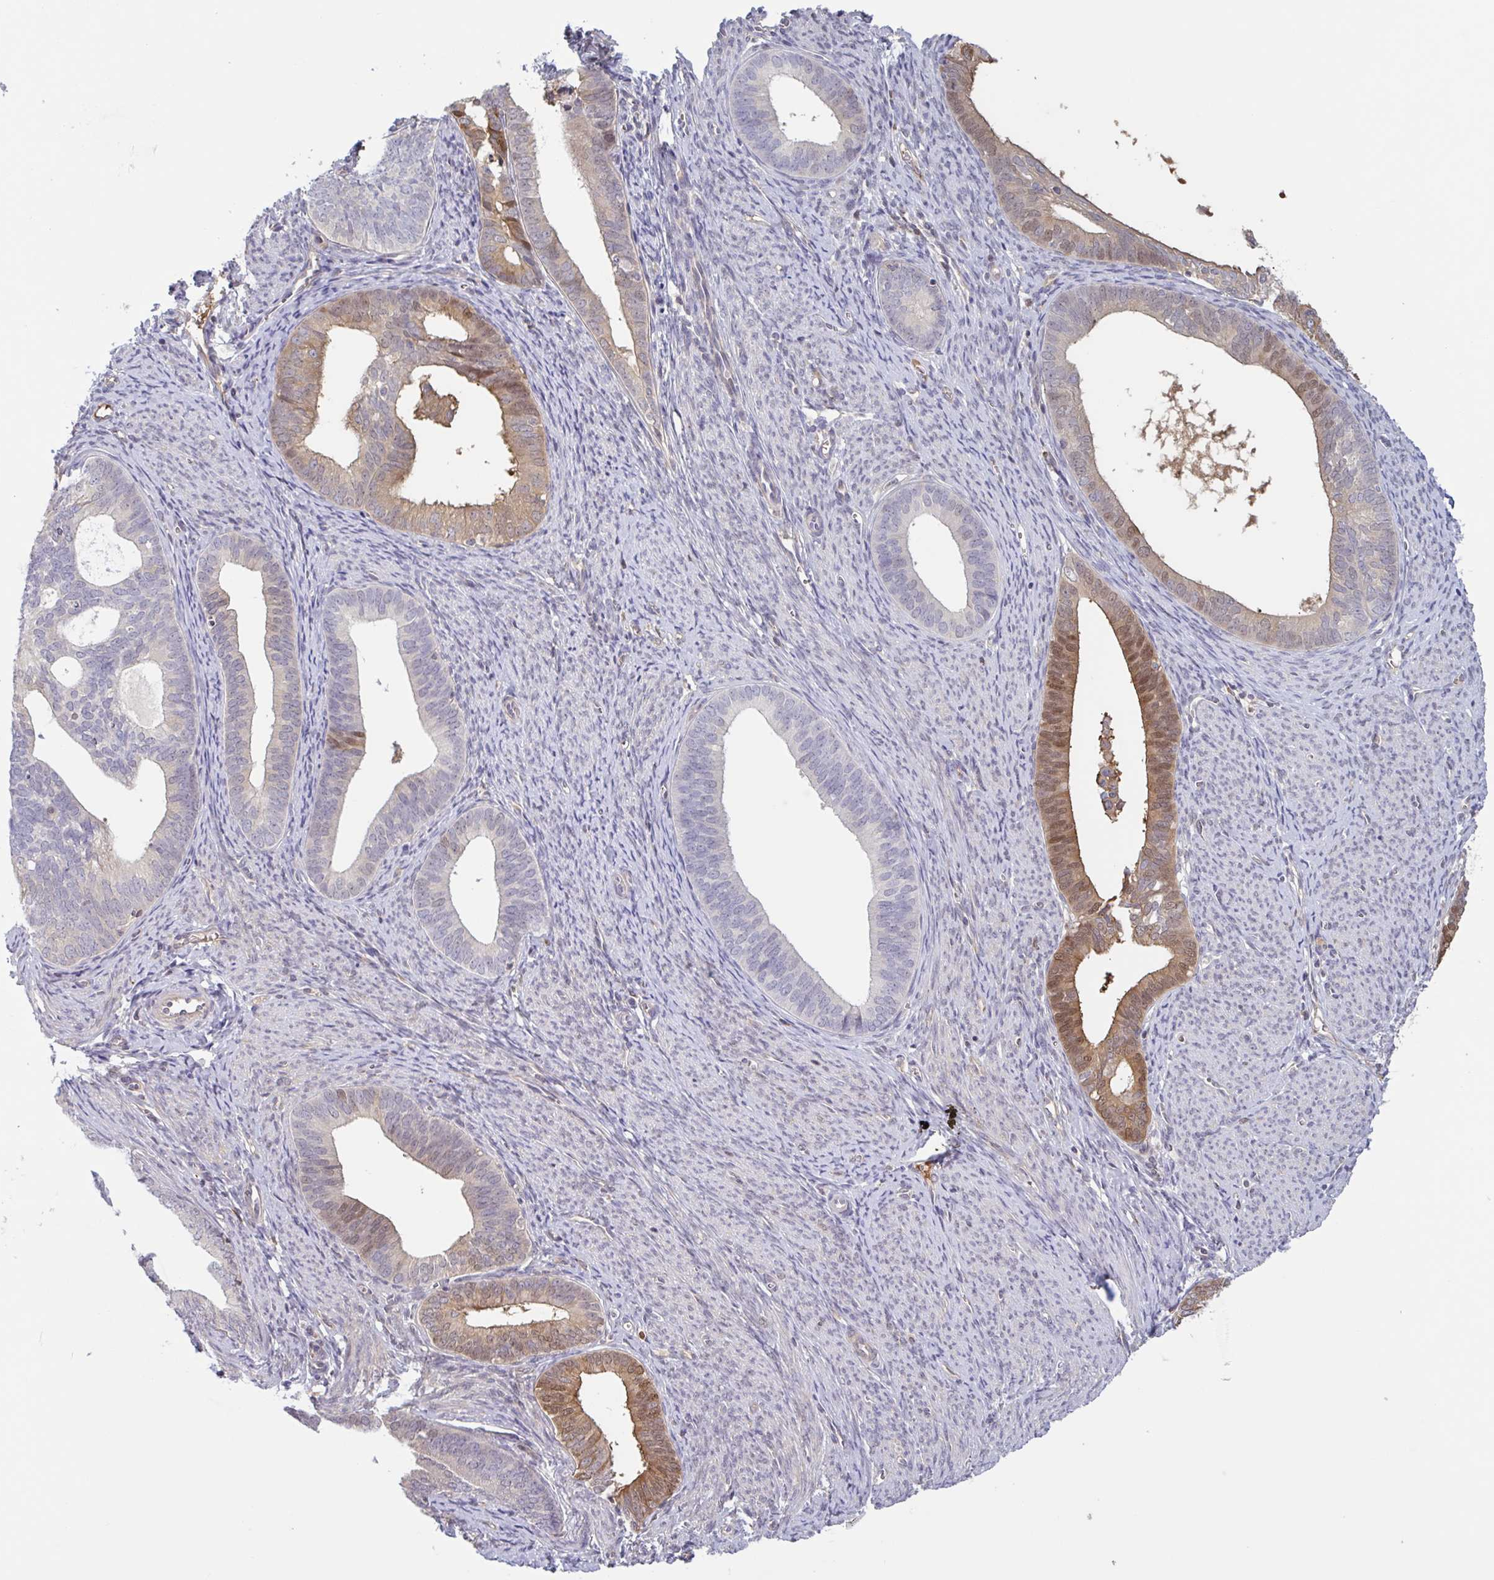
{"staining": {"intensity": "moderate", "quantity": "<25%", "location": "cytoplasmic/membranous,nuclear"}, "tissue": "endometrial cancer", "cell_type": "Tumor cells", "image_type": "cancer", "snomed": [{"axis": "morphology", "description": "Adenocarcinoma, NOS"}, {"axis": "topography", "description": "Endometrium"}], "caption": "Immunohistochemistry (IHC) image of human endometrial adenocarcinoma stained for a protein (brown), which reveals low levels of moderate cytoplasmic/membranous and nuclear staining in about <25% of tumor cells.", "gene": "OTOP2", "patient": {"sex": "female", "age": 75}}